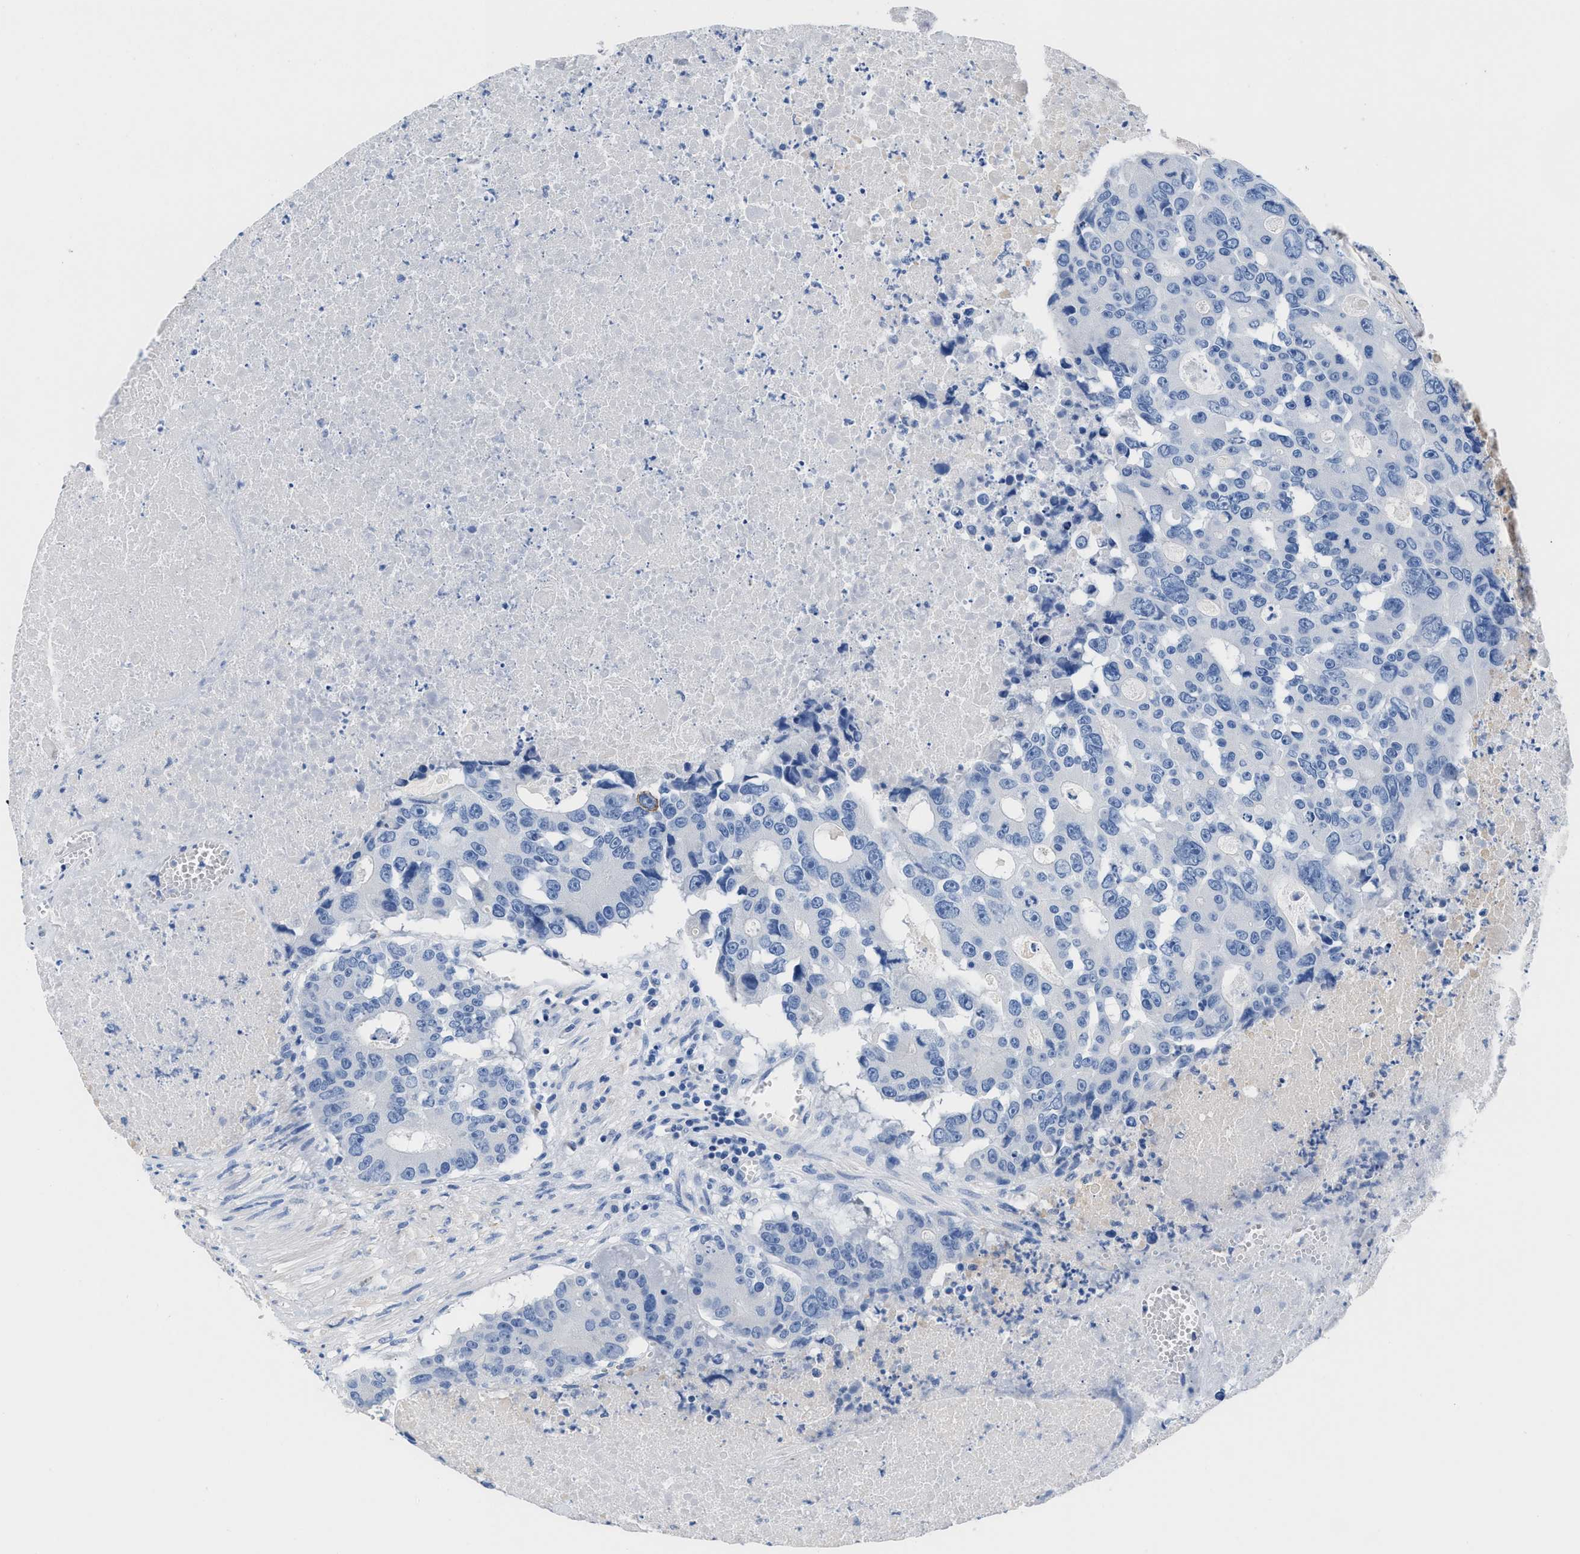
{"staining": {"intensity": "negative", "quantity": "none", "location": "none"}, "tissue": "colorectal cancer", "cell_type": "Tumor cells", "image_type": "cancer", "snomed": [{"axis": "morphology", "description": "Adenocarcinoma, NOS"}, {"axis": "topography", "description": "Colon"}], "caption": "Immunohistochemistry (IHC) image of colorectal cancer (adenocarcinoma) stained for a protein (brown), which displays no positivity in tumor cells. (DAB (3,3'-diaminobenzidine) IHC visualized using brightfield microscopy, high magnification).", "gene": "SLFN13", "patient": {"sex": "male", "age": 87}}